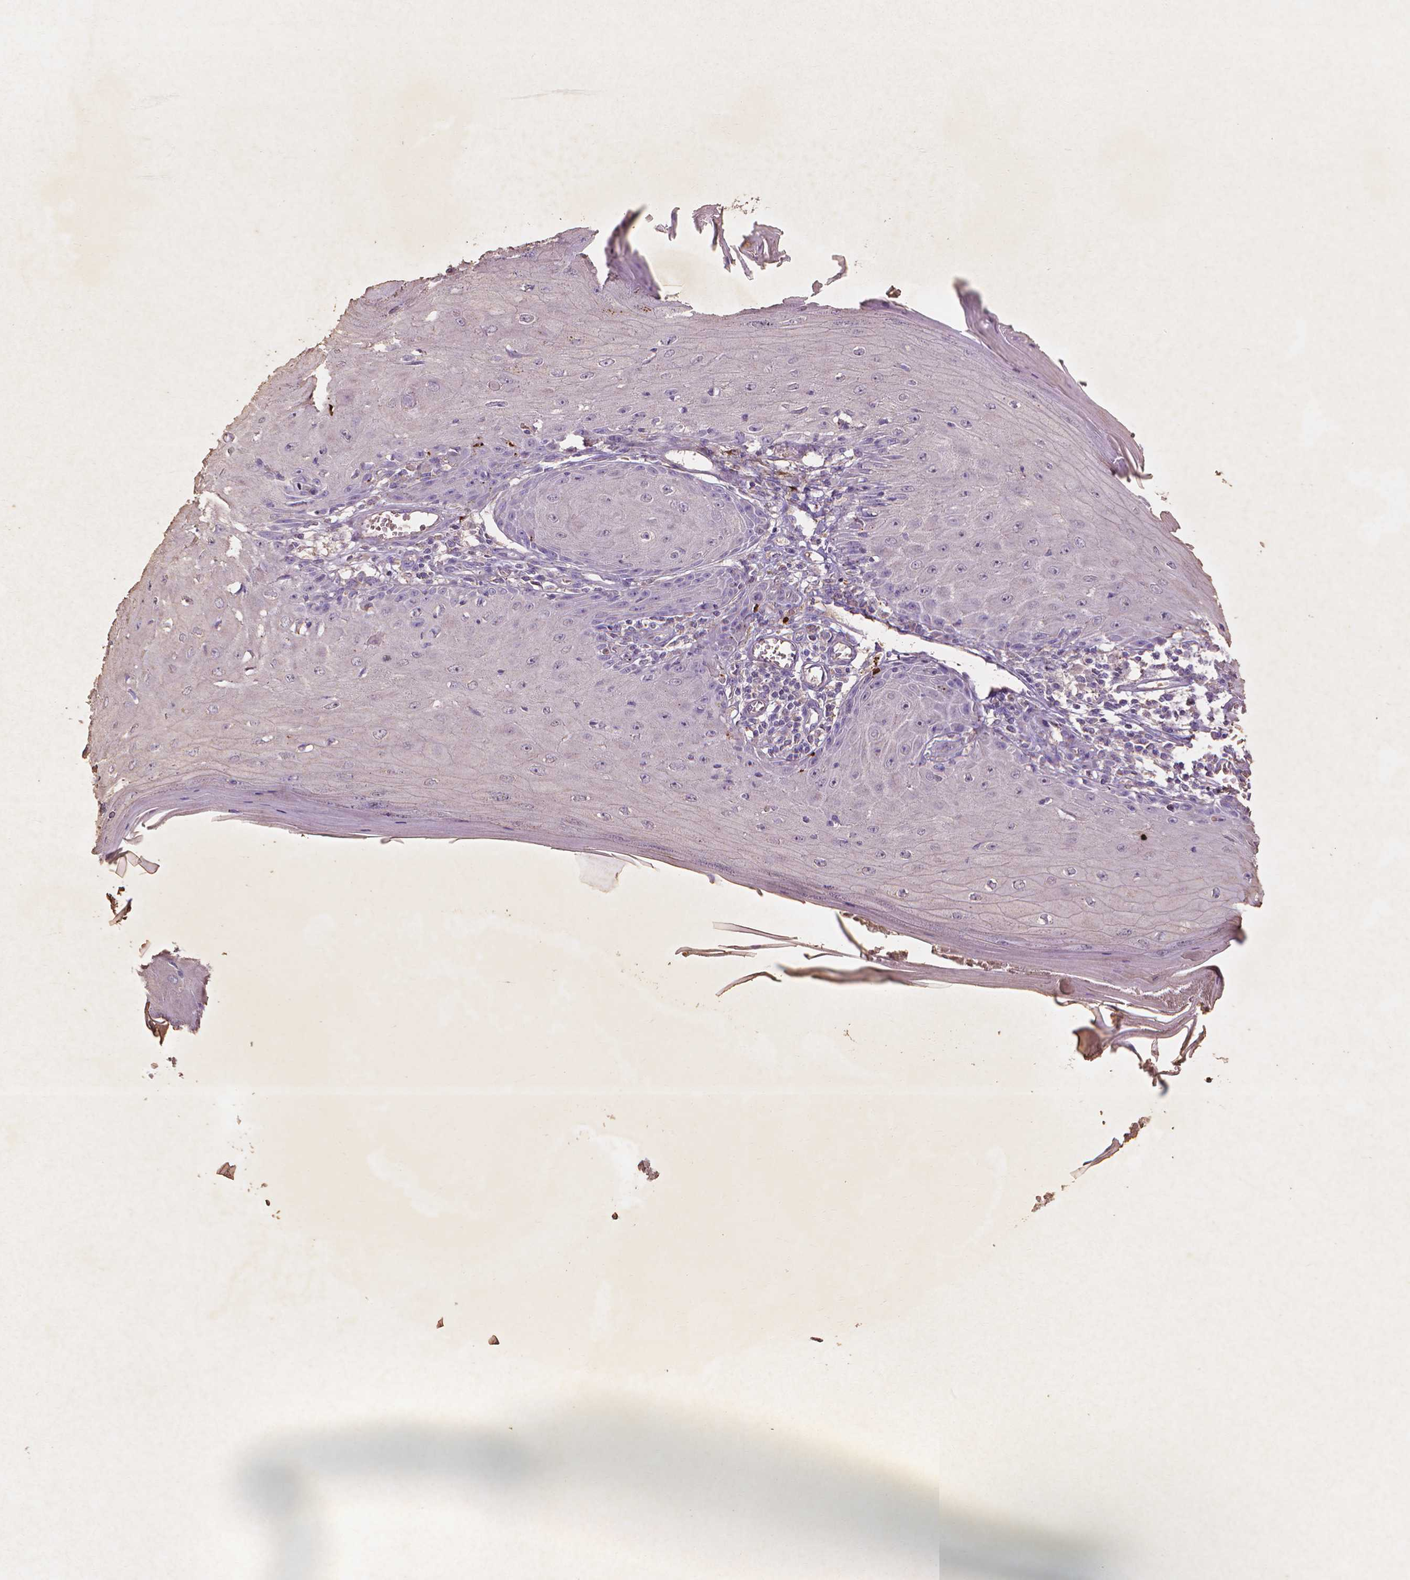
{"staining": {"intensity": "negative", "quantity": "none", "location": "none"}, "tissue": "skin cancer", "cell_type": "Tumor cells", "image_type": "cancer", "snomed": [{"axis": "morphology", "description": "Squamous cell carcinoma, NOS"}, {"axis": "topography", "description": "Skin"}], "caption": "Tumor cells show no significant expression in skin cancer. The staining is performed using DAB brown chromogen with nuclei counter-stained in using hematoxylin.", "gene": "MMP11", "patient": {"sex": "female", "age": 73}}